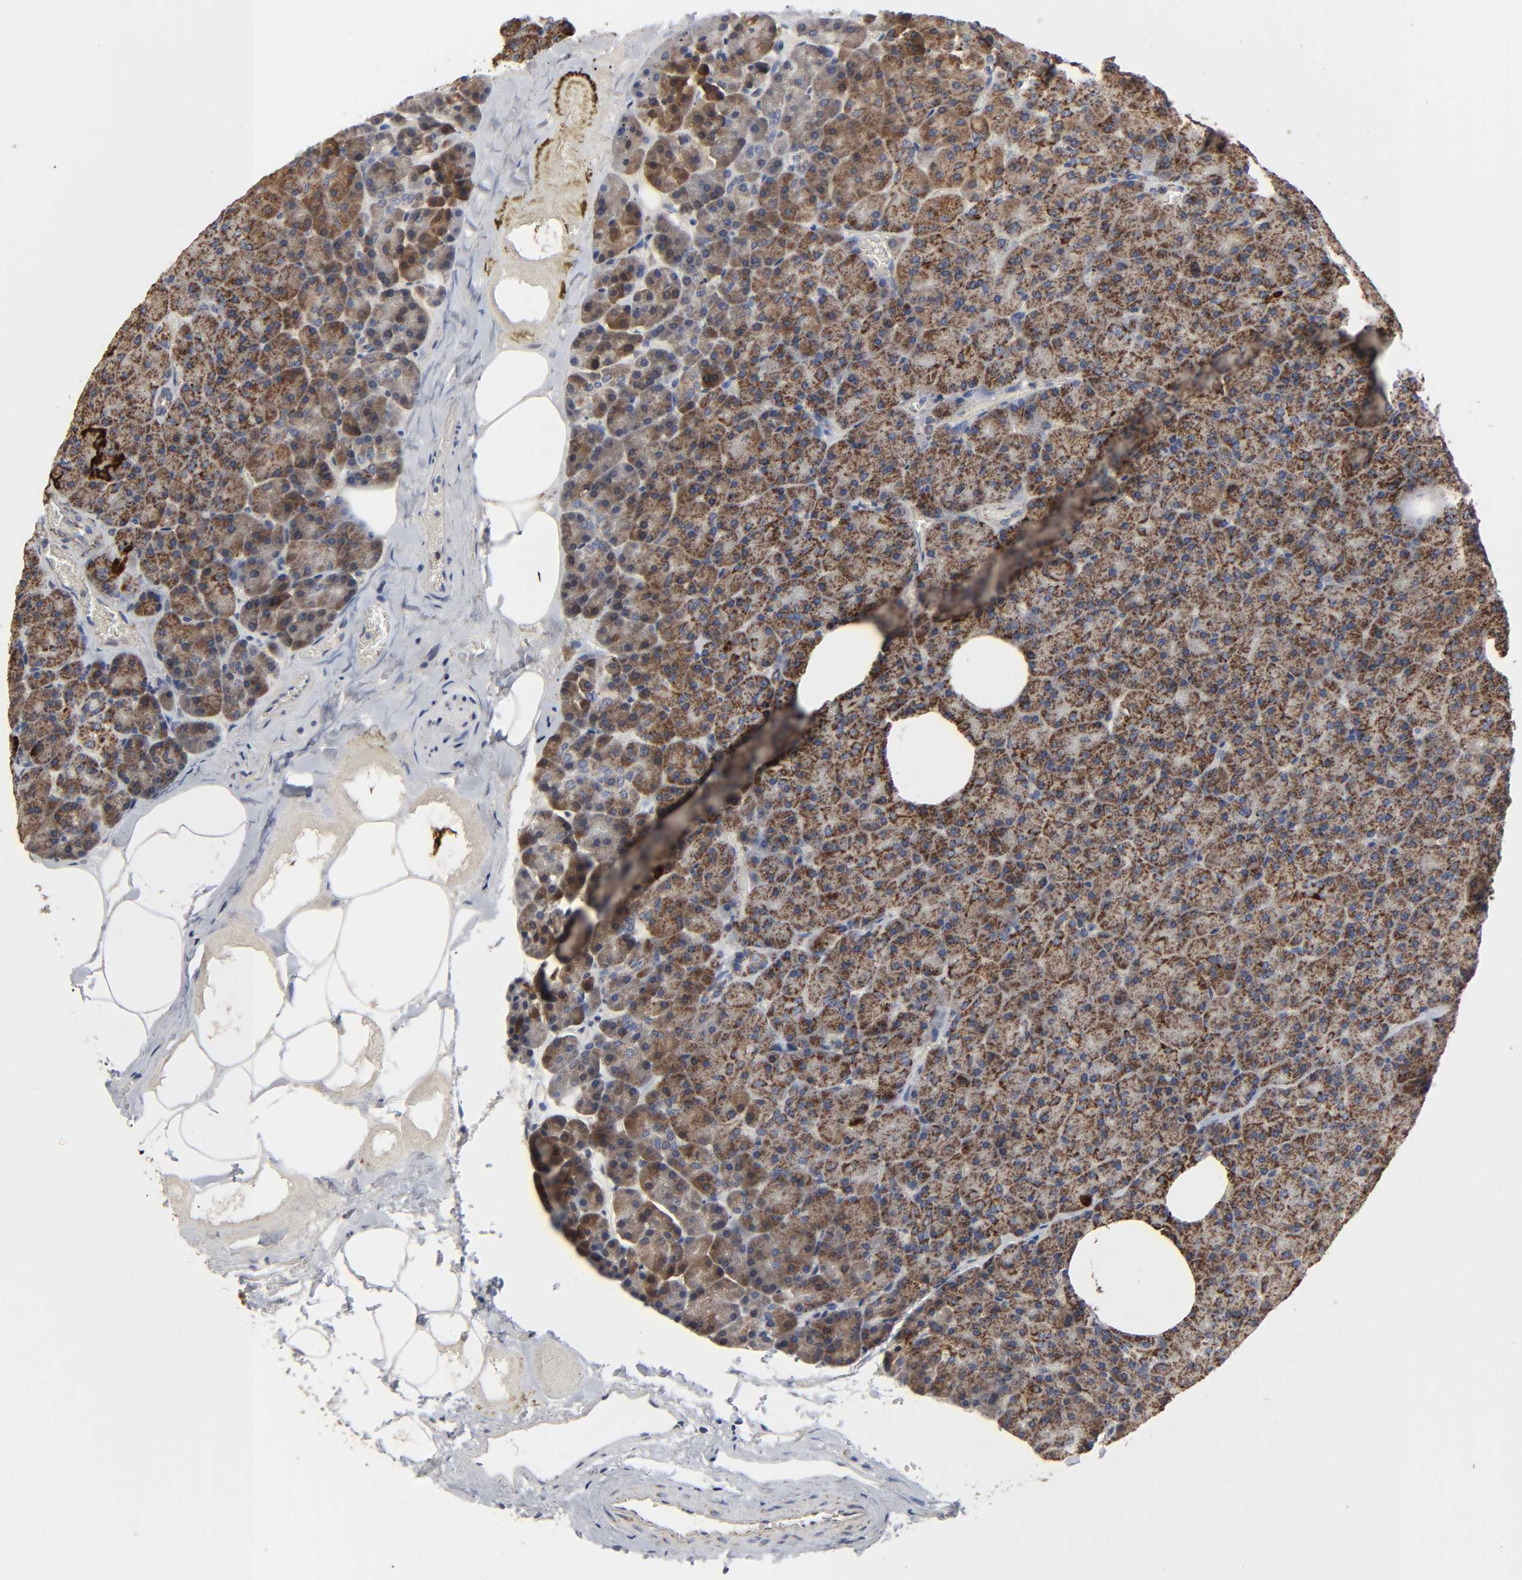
{"staining": {"intensity": "moderate", "quantity": ">75%", "location": "cytoplasmic/membranous"}, "tissue": "pancreas", "cell_type": "Exocrine glandular cells", "image_type": "normal", "snomed": [{"axis": "morphology", "description": "Normal tissue, NOS"}, {"axis": "topography", "description": "Pancreas"}], "caption": "A medium amount of moderate cytoplasmic/membranous staining is identified in approximately >75% of exocrine glandular cells in normal pancreas.", "gene": "COX6B1", "patient": {"sex": "female", "age": 35}}